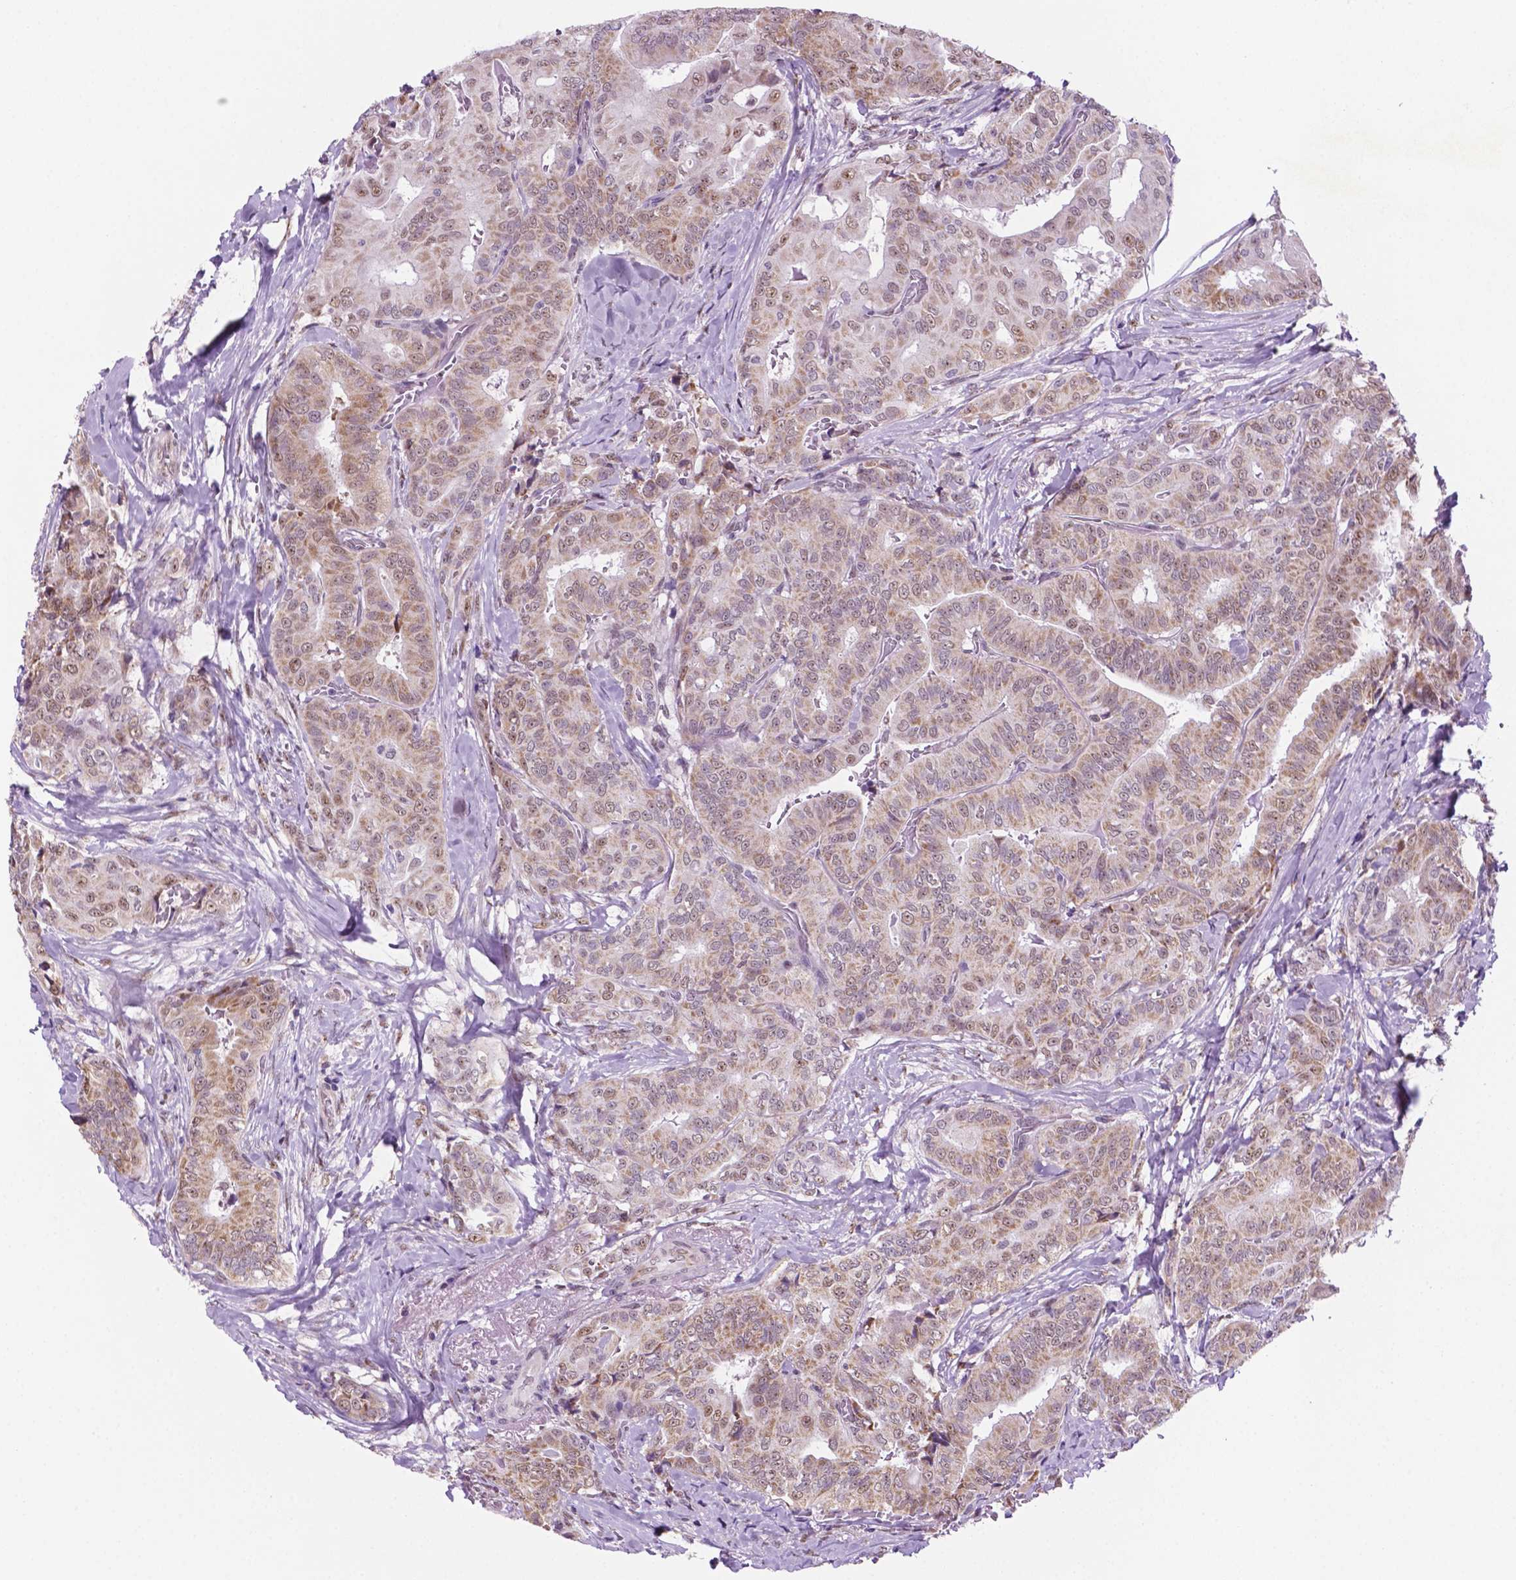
{"staining": {"intensity": "weak", "quantity": ">75%", "location": "cytoplasmic/membranous,nuclear"}, "tissue": "thyroid cancer", "cell_type": "Tumor cells", "image_type": "cancer", "snomed": [{"axis": "morphology", "description": "Papillary adenocarcinoma, NOS"}, {"axis": "topography", "description": "Thyroid gland"}], "caption": "The photomicrograph displays a brown stain indicating the presence of a protein in the cytoplasmic/membranous and nuclear of tumor cells in thyroid cancer (papillary adenocarcinoma).", "gene": "C18orf21", "patient": {"sex": "male", "age": 61}}